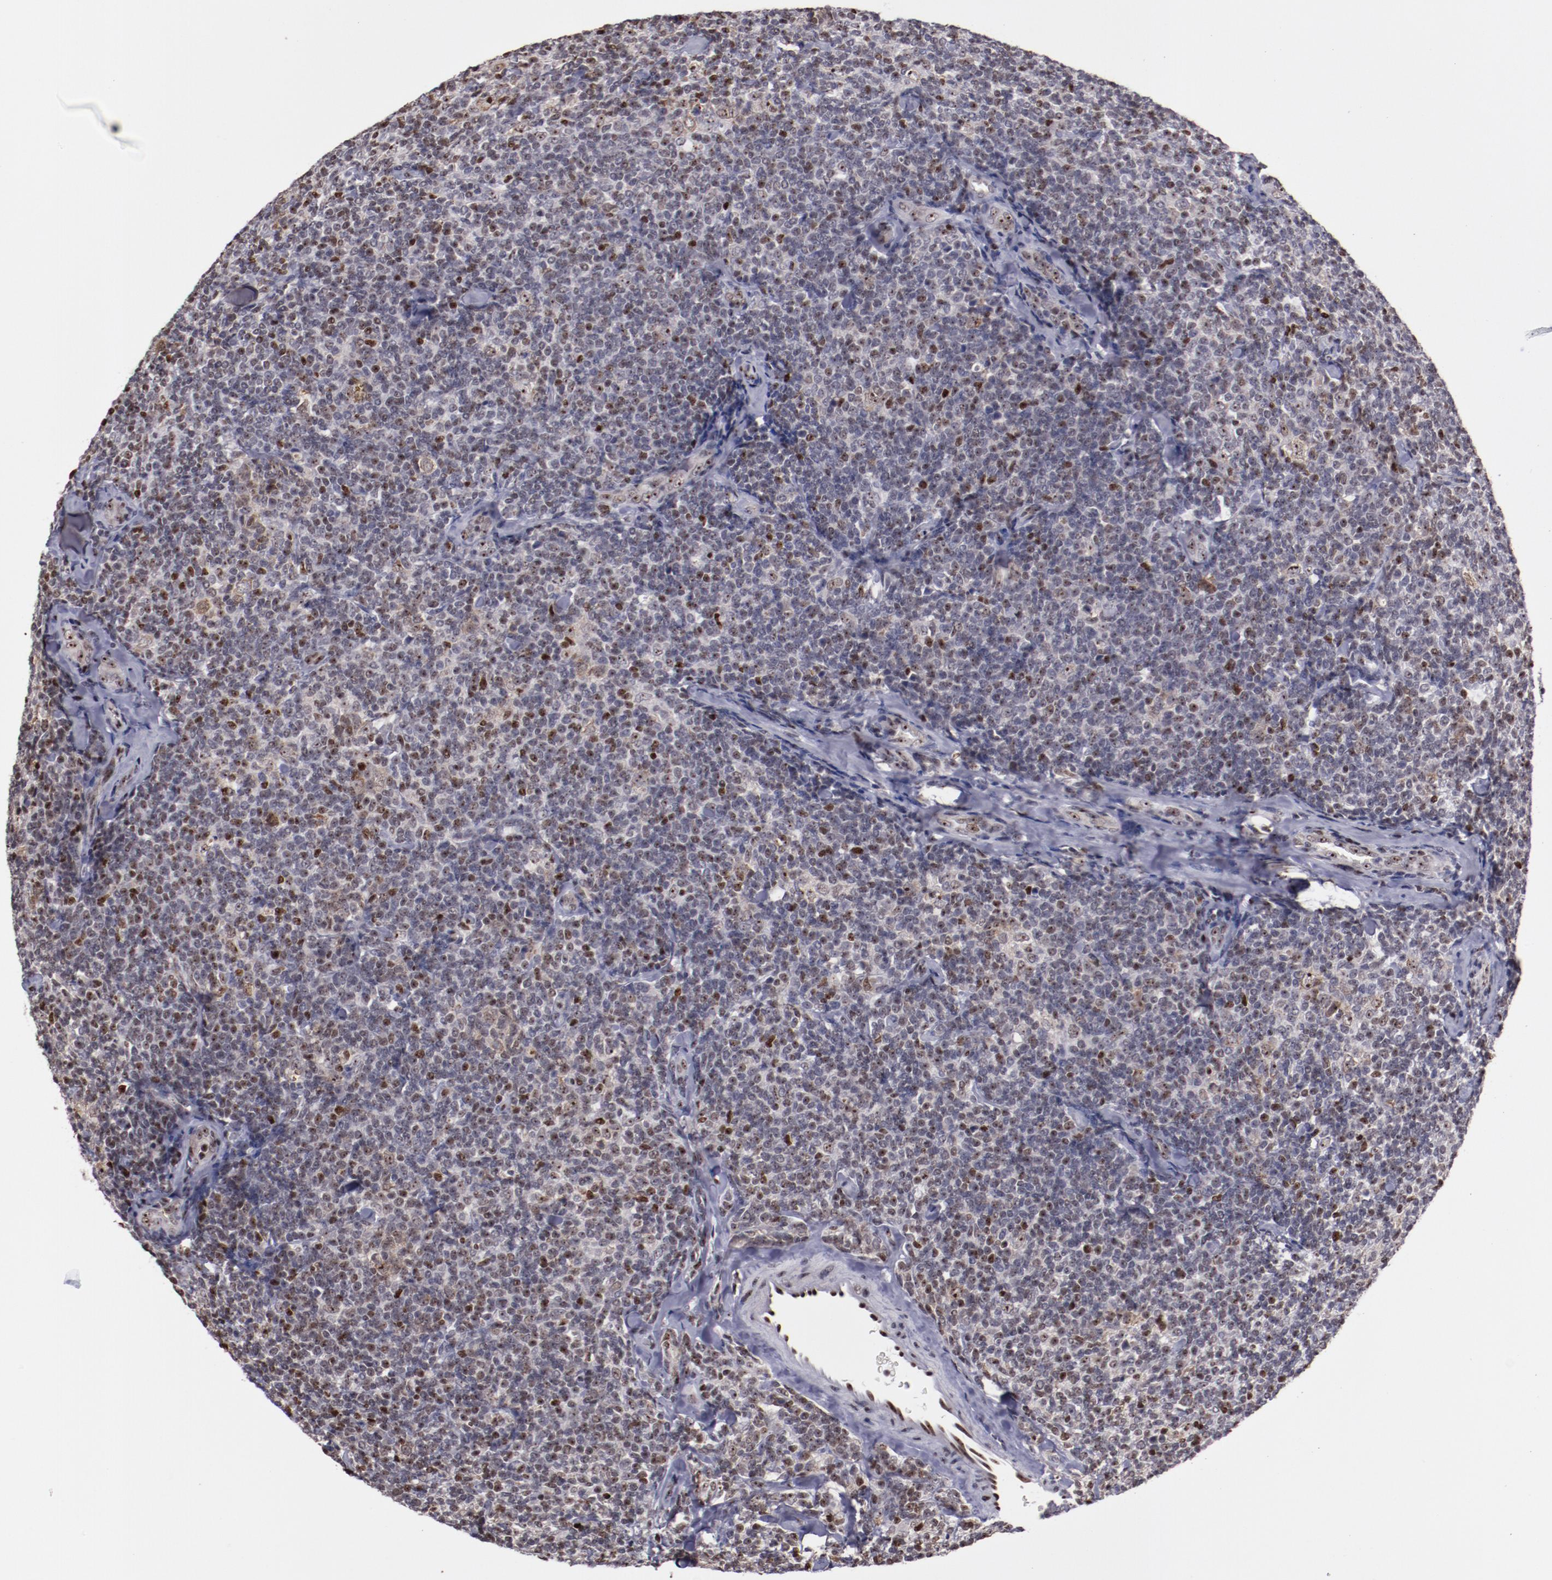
{"staining": {"intensity": "moderate", "quantity": "<25%", "location": "nuclear"}, "tissue": "lymphoma", "cell_type": "Tumor cells", "image_type": "cancer", "snomed": [{"axis": "morphology", "description": "Malignant lymphoma, non-Hodgkin's type, Low grade"}, {"axis": "topography", "description": "Lymph node"}], "caption": "Low-grade malignant lymphoma, non-Hodgkin's type stained for a protein (brown) shows moderate nuclear positive staining in approximately <25% of tumor cells.", "gene": "DDX24", "patient": {"sex": "female", "age": 56}}